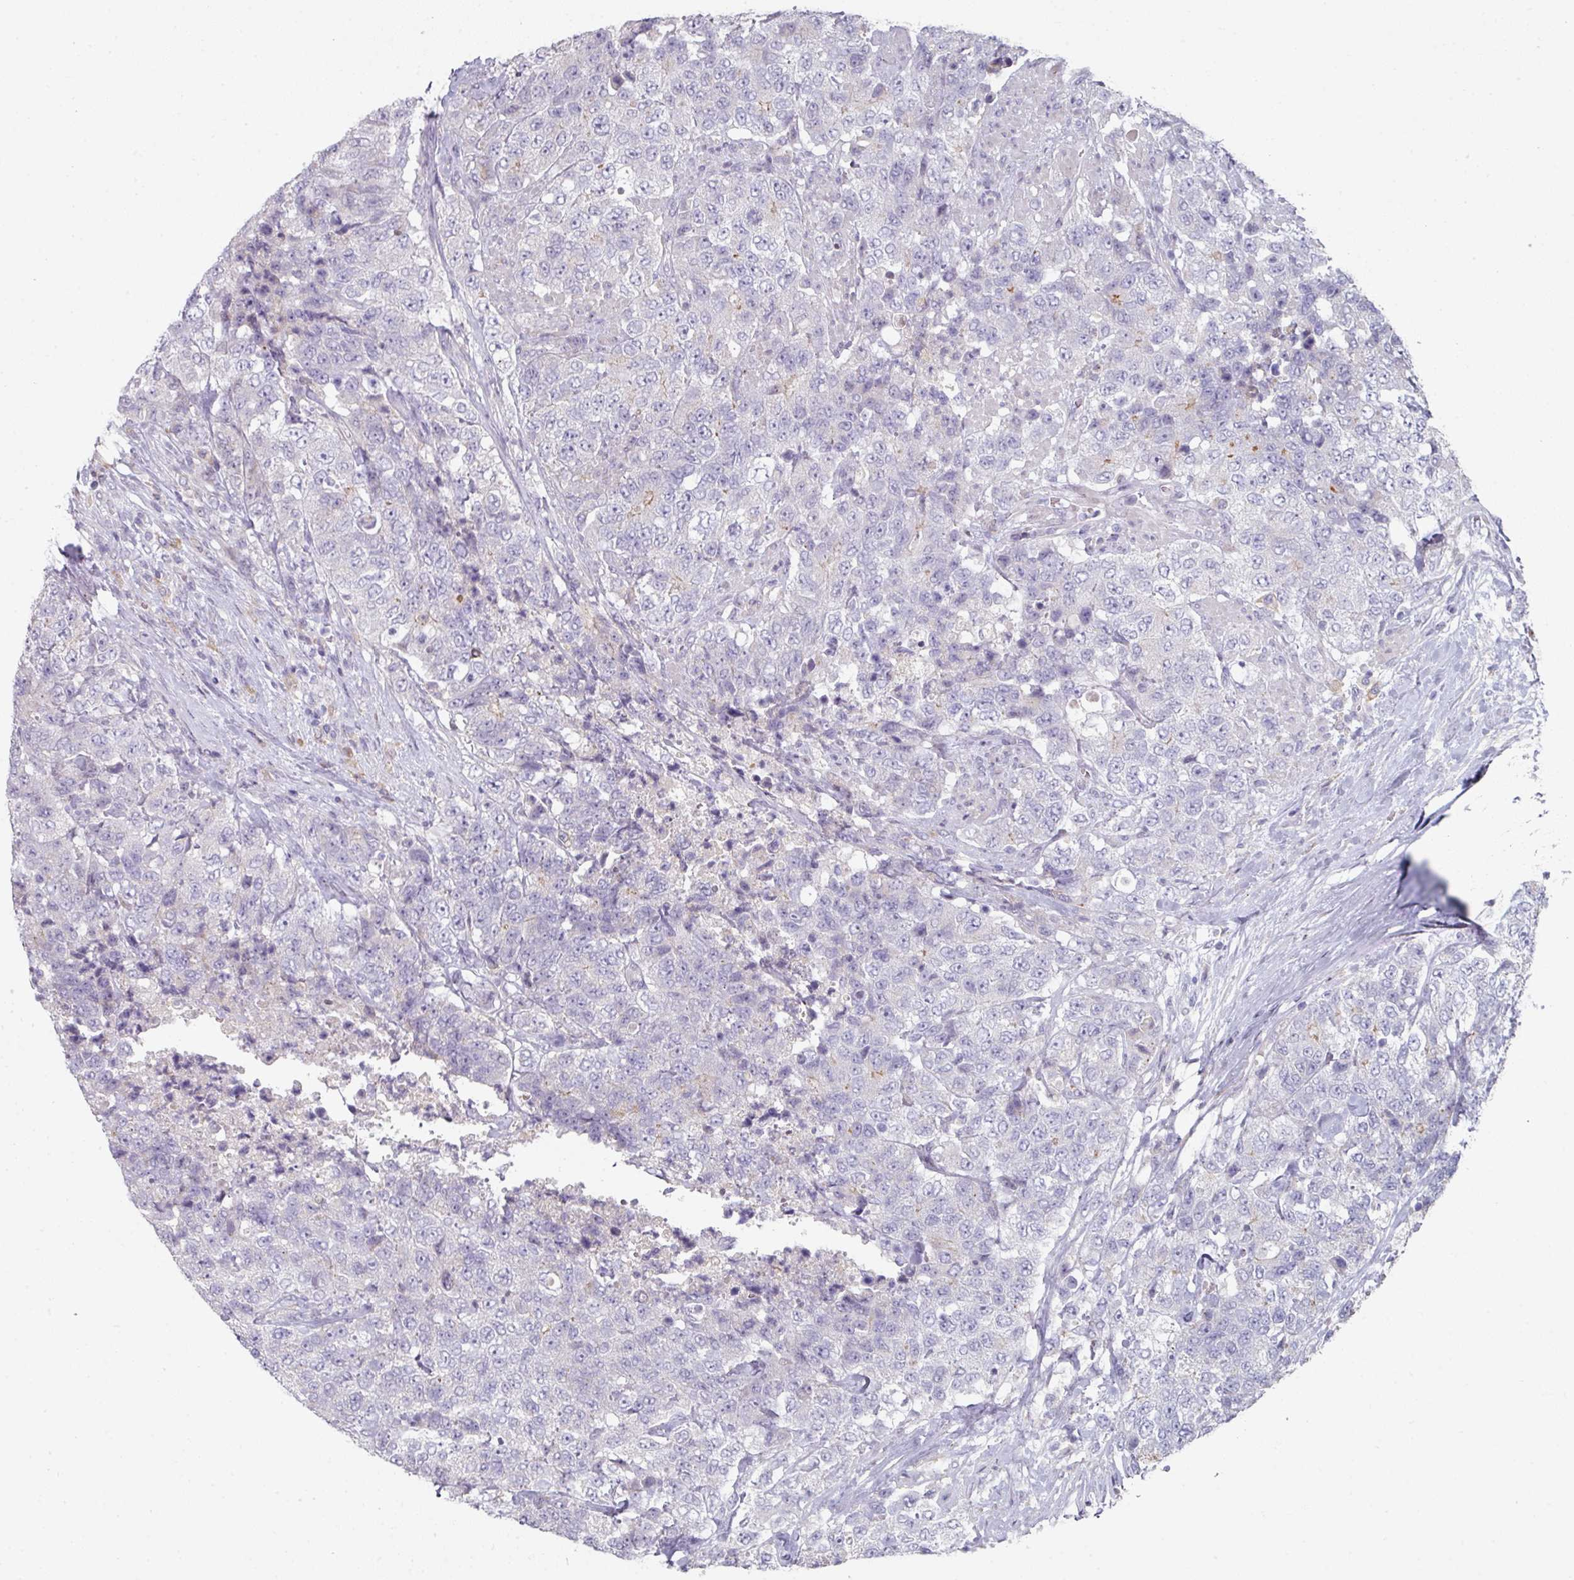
{"staining": {"intensity": "negative", "quantity": "none", "location": "none"}, "tissue": "urothelial cancer", "cell_type": "Tumor cells", "image_type": "cancer", "snomed": [{"axis": "morphology", "description": "Urothelial carcinoma, High grade"}, {"axis": "topography", "description": "Urinary bladder"}], "caption": "High magnification brightfield microscopy of urothelial cancer stained with DAB (brown) and counterstained with hematoxylin (blue): tumor cells show no significant expression.", "gene": "WSB2", "patient": {"sex": "female", "age": 78}}